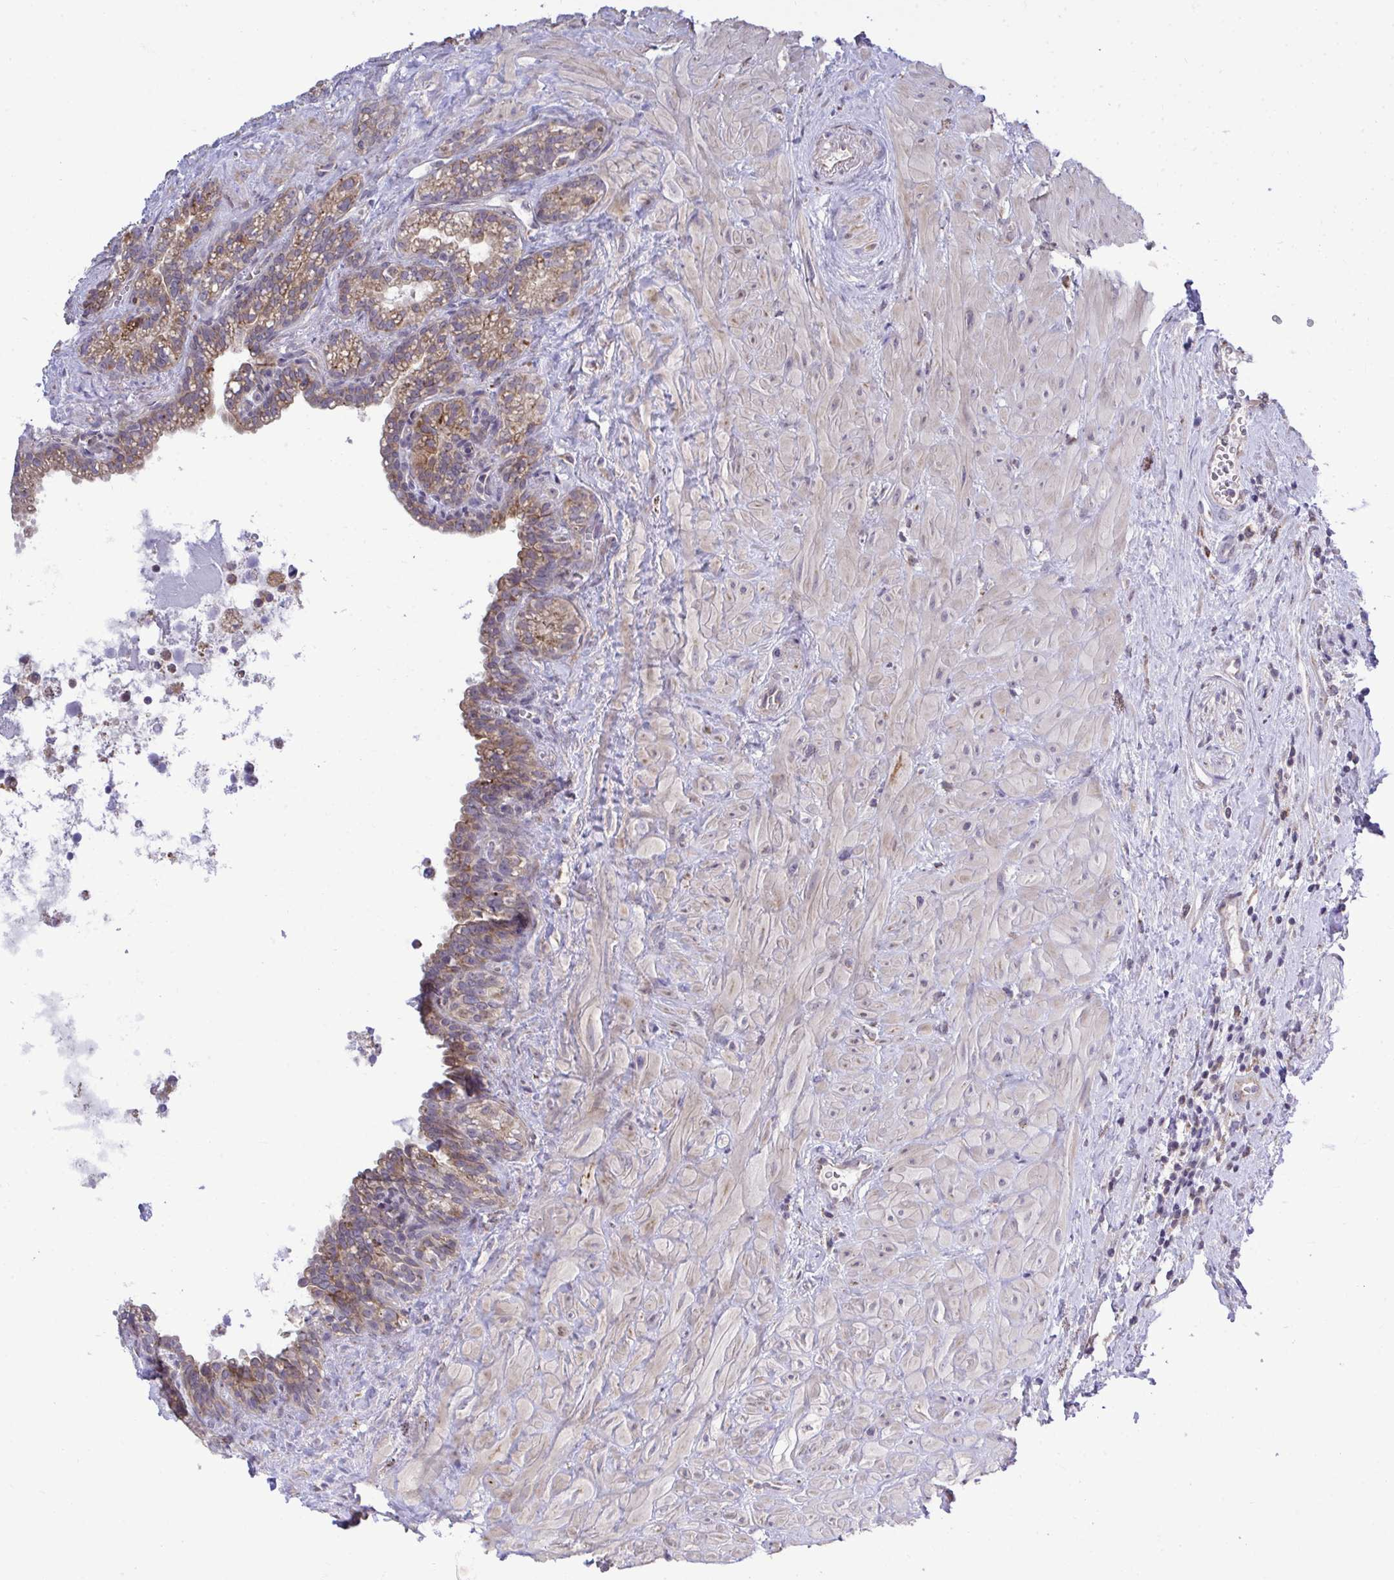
{"staining": {"intensity": "moderate", "quantity": ">75%", "location": "cytoplasmic/membranous"}, "tissue": "seminal vesicle", "cell_type": "Glandular cells", "image_type": "normal", "snomed": [{"axis": "morphology", "description": "Normal tissue, NOS"}, {"axis": "topography", "description": "Seminal veicle"}], "caption": "Immunohistochemistry (IHC) staining of unremarkable seminal vesicle, which demonstrates medium levels of moderate cytoplasmic/membranous positivity in about >75% of glandular cells indicating moderate cytoplasmic/membranous protein positivity. The staining was performed using DAB (brown) for protein detection and nuclei were counterstained in hematoxylin (blue).", "gene": "XAF1", "patient": {"sex": "male", "age": 76}}